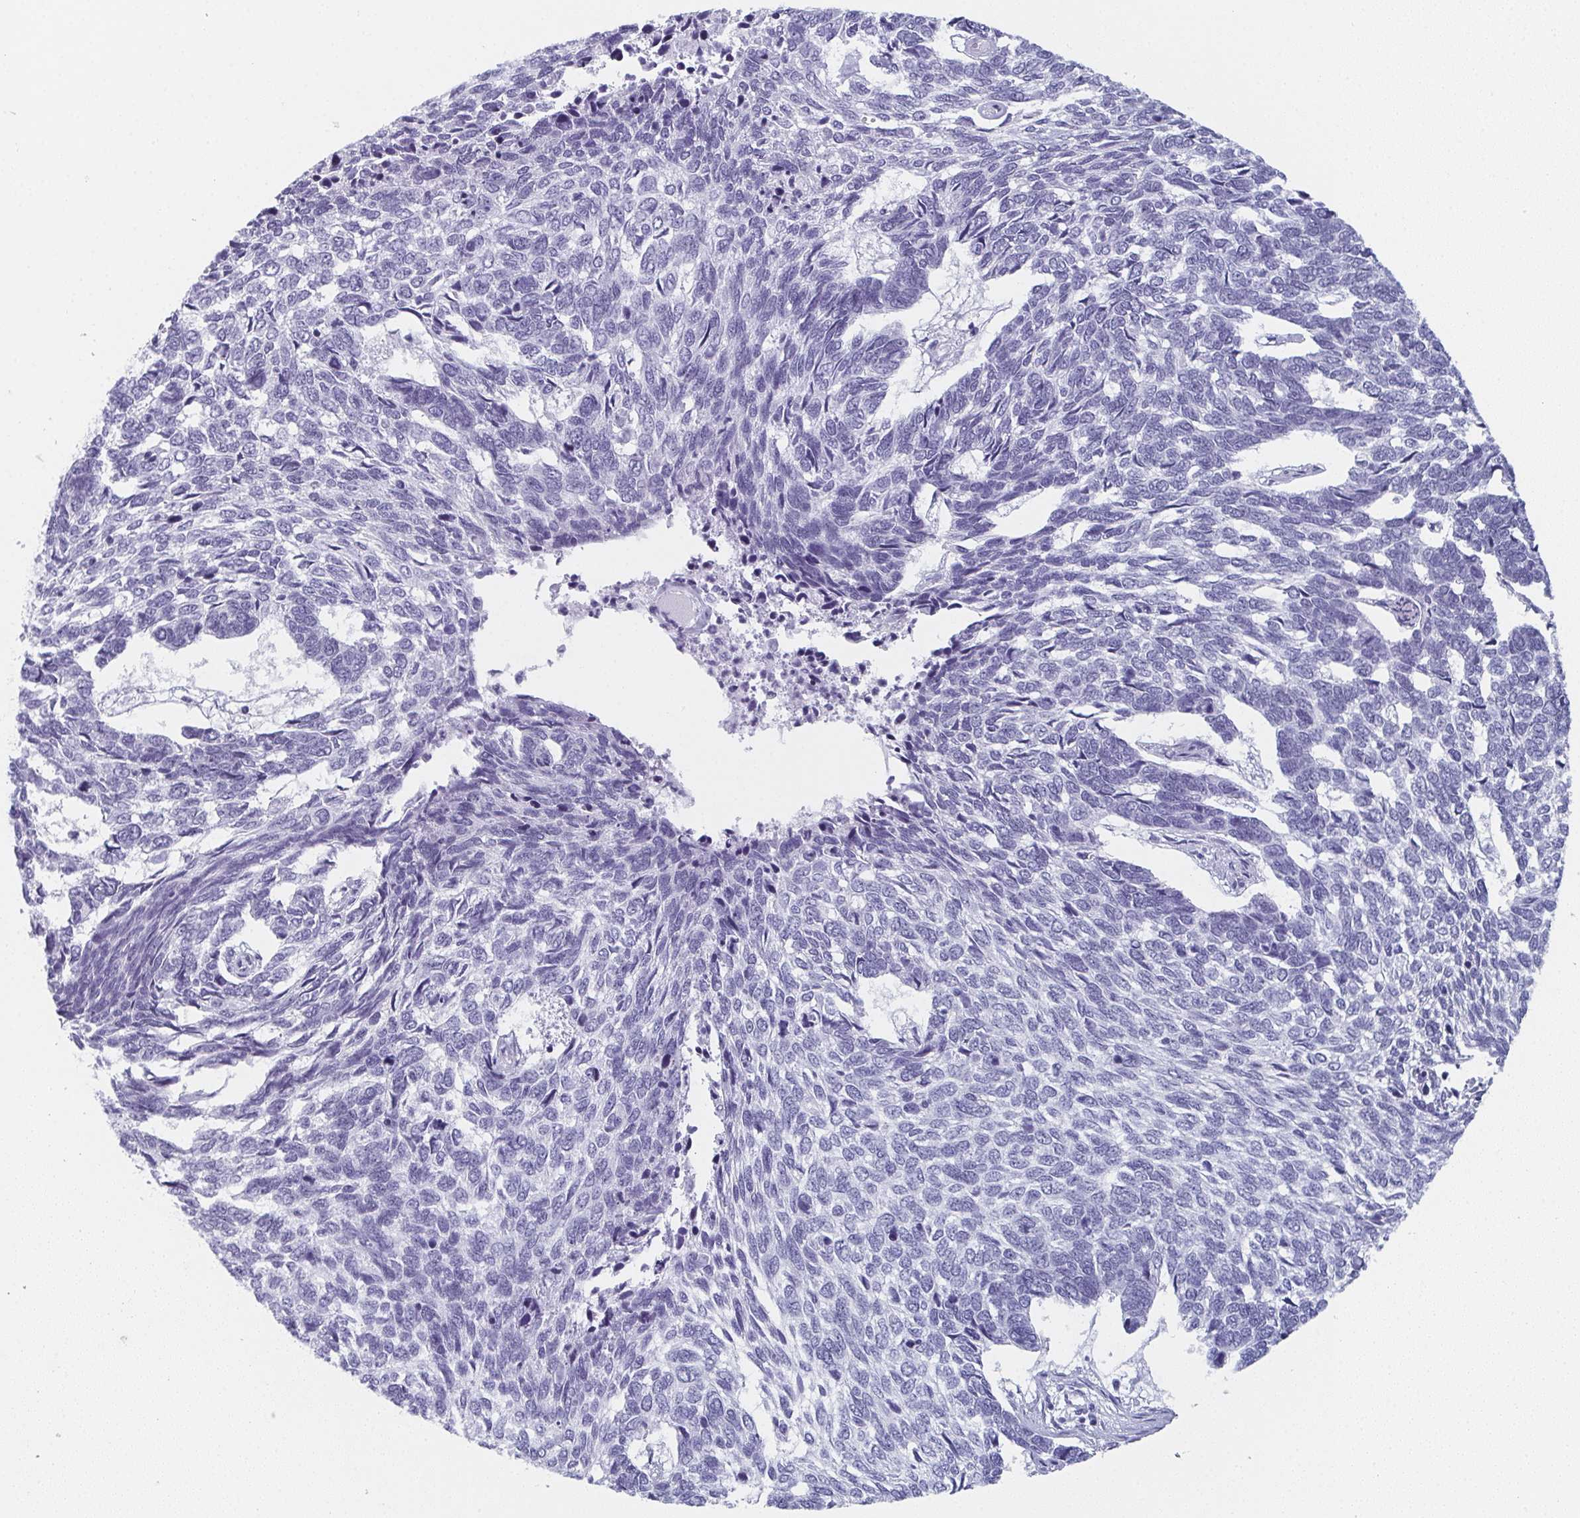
{"staining": {"intensity": "negative", "quantity": "none", "location": "none"}, "tissue": "skin cancer", "cell_type": "Tumor cells", "image_type": "cancer", "snomed": [{"axis": "morphology", "description": "Basal cell carcinoma"}, {"axis": "topography", "description": "Skin"}], "caption": "Basal cell carcinoma (skin) was stained to show a protein in brown. There is no significant positivity in tumor cells.", "gene": "PYCR3", "patient": {"sex": "female", "age": 65}}